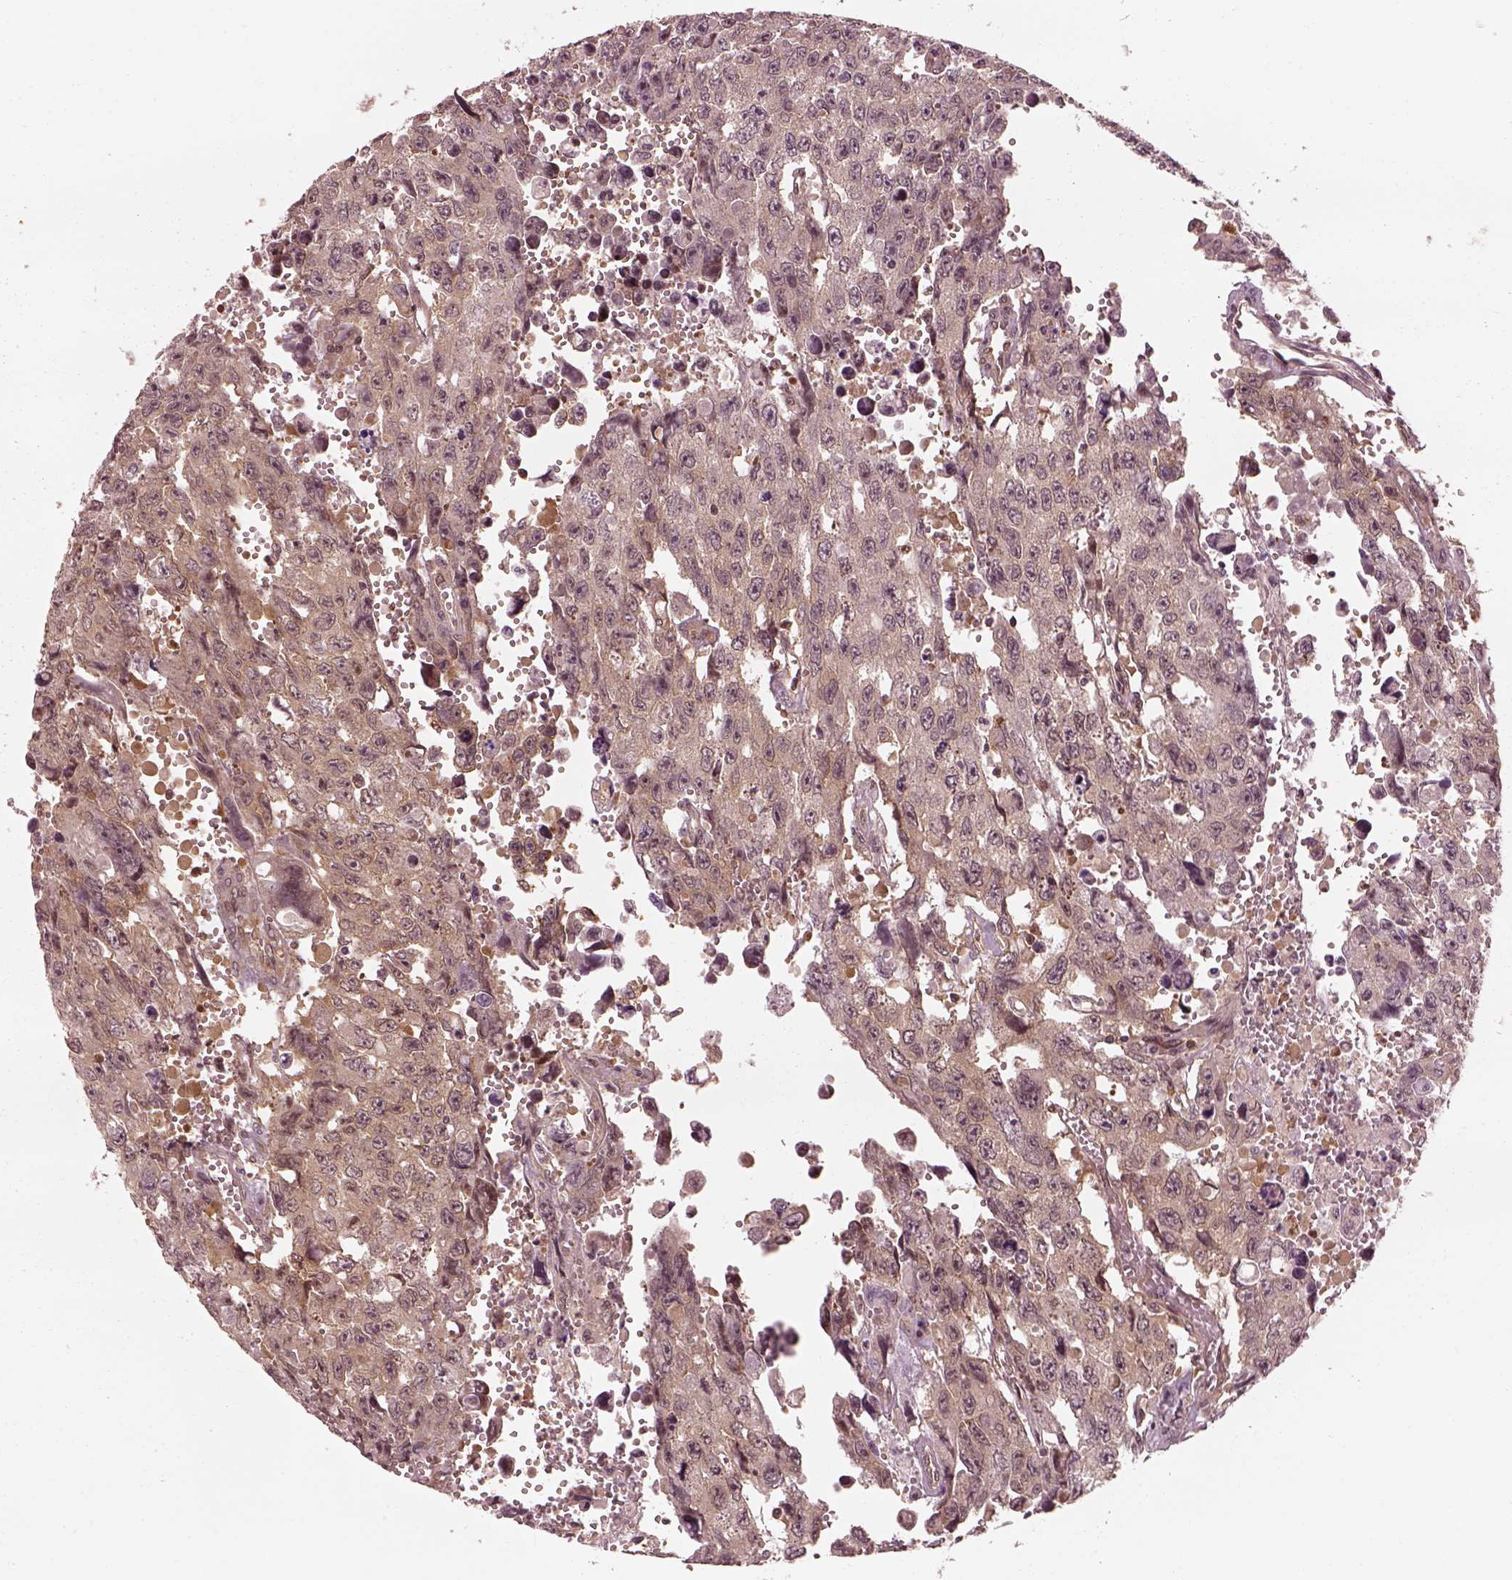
{"staining": {"intensity": "weak", "quantity": "<25%", "location": "cytoplasmic/membranous"}, "tissue": "testis cancer", "cell_type": "Tumor cells", "image_type": "cancer", "snomed": [{"axis": "morphology", "description": "Seminoma, NOS"}, {"axis": "topography", "description": "Testis"}], "caption": "An image of testis seminoma stained for a protein exhibits no brown staining in tumor cells. (Stains: DAB (3,3'-diaminobenzidine) IHC with hematoxylin counter stain, Microscopy: brightfield microscopy at high magnification).", "gene": "LSM14A", "patient": {"sex": "male", "age": 26}}